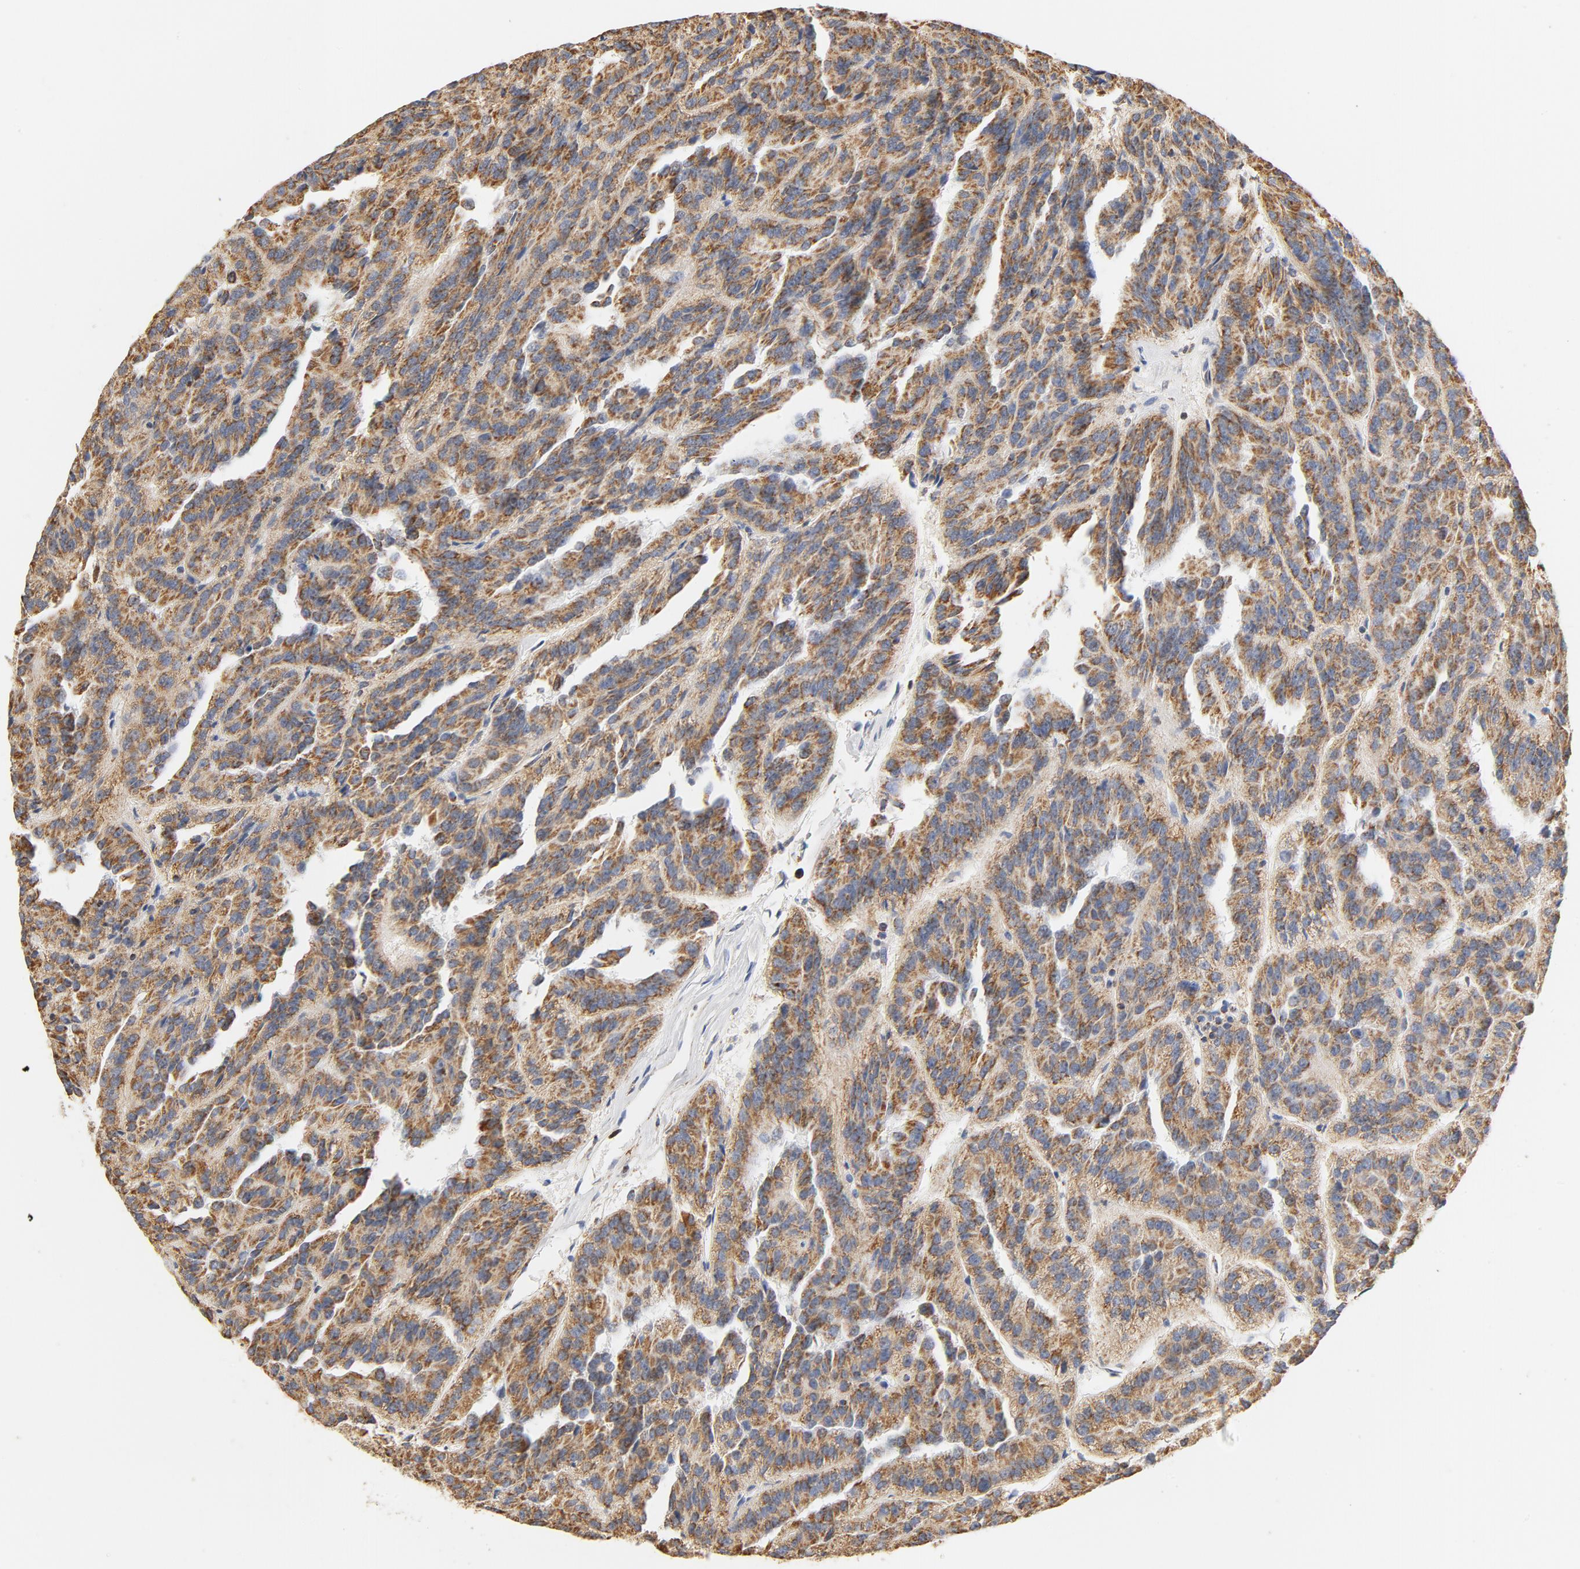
{"staining": {"intensity": "moderate", "quantity": ">75%", "location": "cytoplasmic/membranous"}, "tissue": "renal cancer", "cell_type": "Tumor cells", "image_type": "cancer", "snomed": [{"axis": "morphology", "description": "Adenocarcinoma, NOS"}, {"axis": "topography", "description": "Kidney"}], "caption": "IHC micrograph of human renal cancer stained for a protein (brown), which reveals medium levels of moderate cytoplasmic/membranous expression in about >75% of tumor cells.", "gene": "COX4I1", "patient": {"sex": "male", "age": 46}}